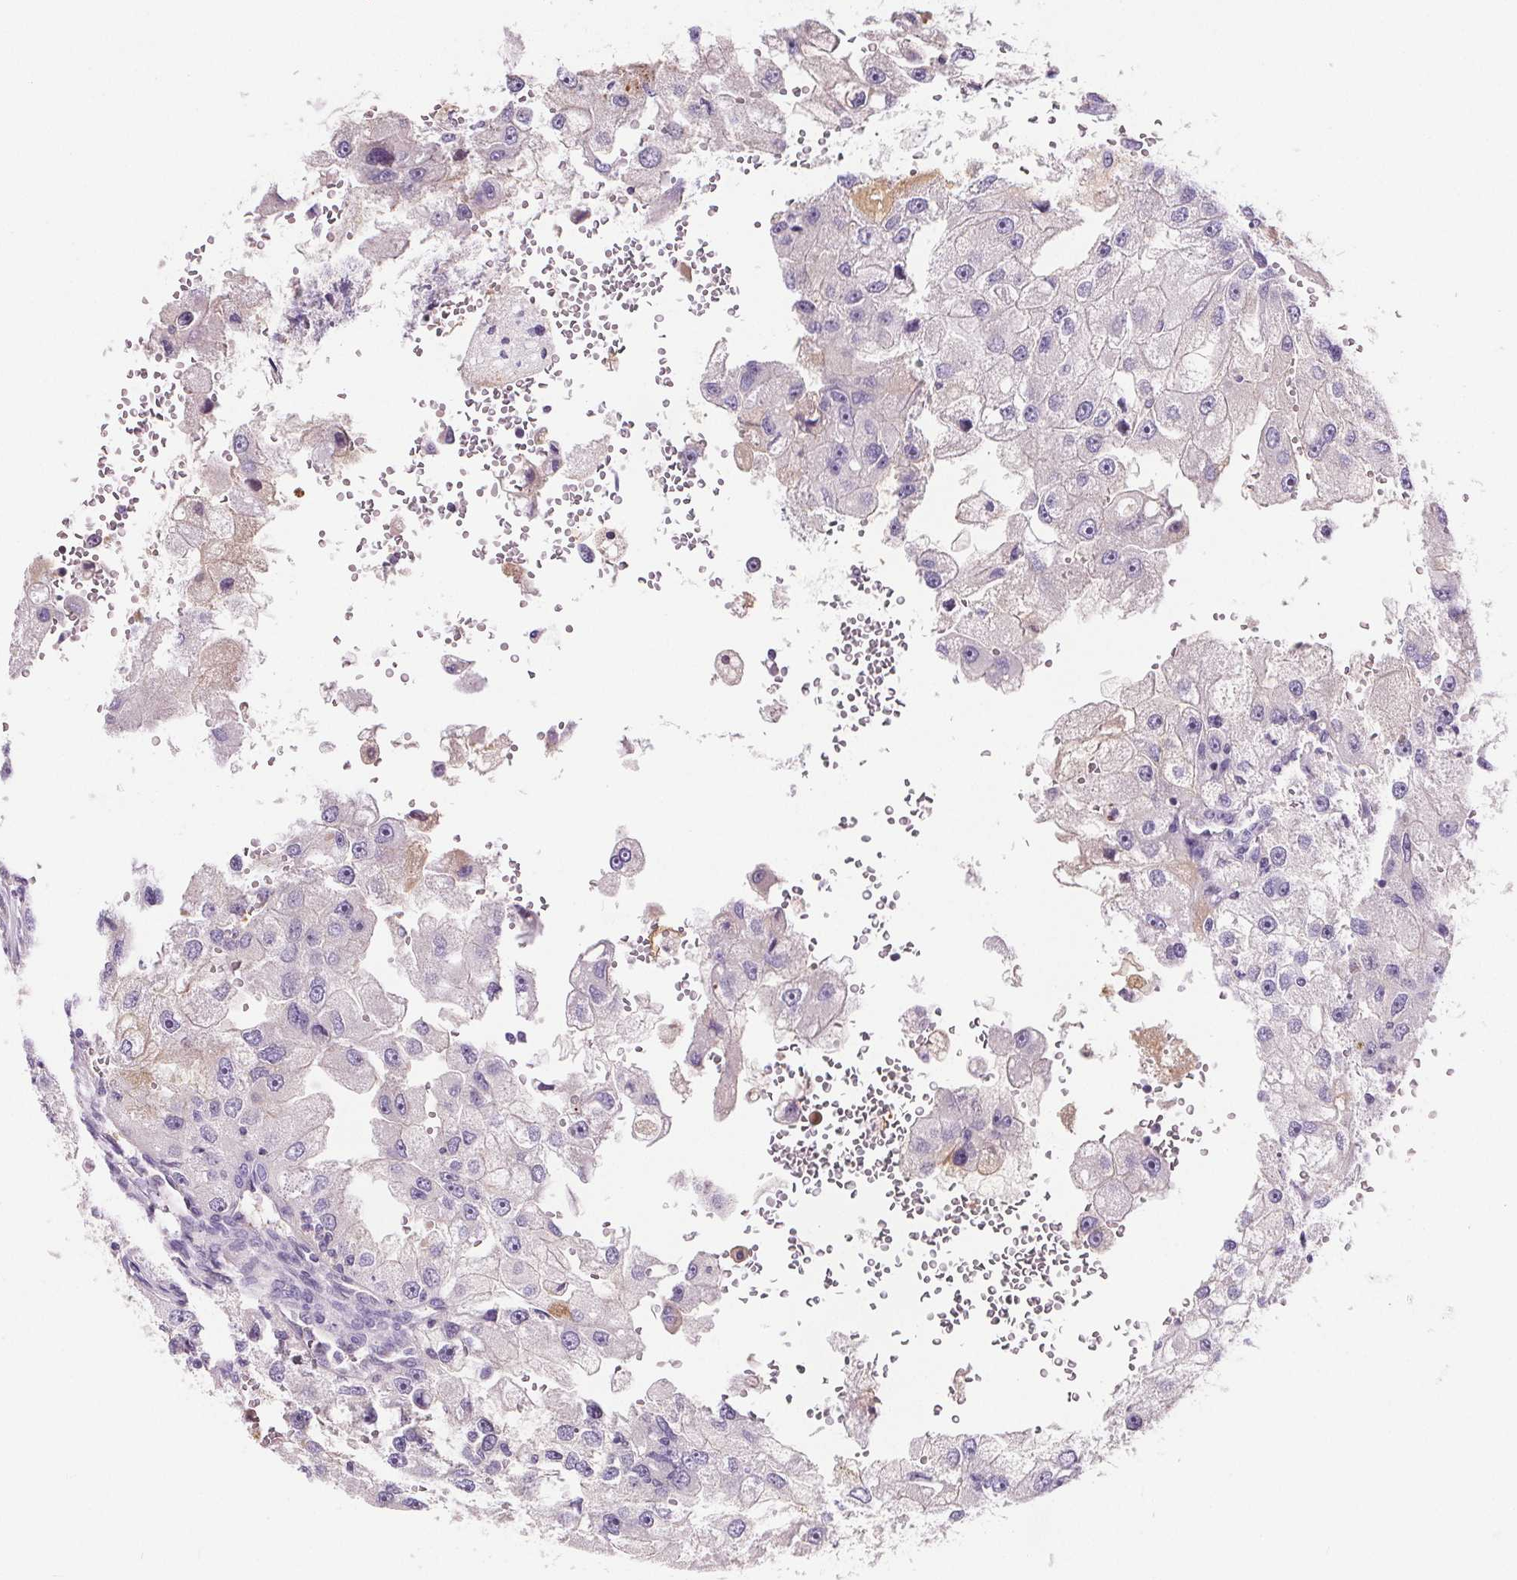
{"staining": {"intensity": "negative", "quantity": "none", "location": "none"}, "tissue": "renal cancer", "cell_type": "Tumor cells", "image_type": "cancer", "snomed": [{"axis": "morphology", "description": "Adenocarcinoma, NOS"}, {"axis": "topography", "description": "Kidney"}], "caption": "Immunohistochemical staining of renal cancer (adenocarcinoma) reveals no significant positivity in tumor cells.", "gene": "CD5L", "patient": {"sex": "male", "age": 63}}